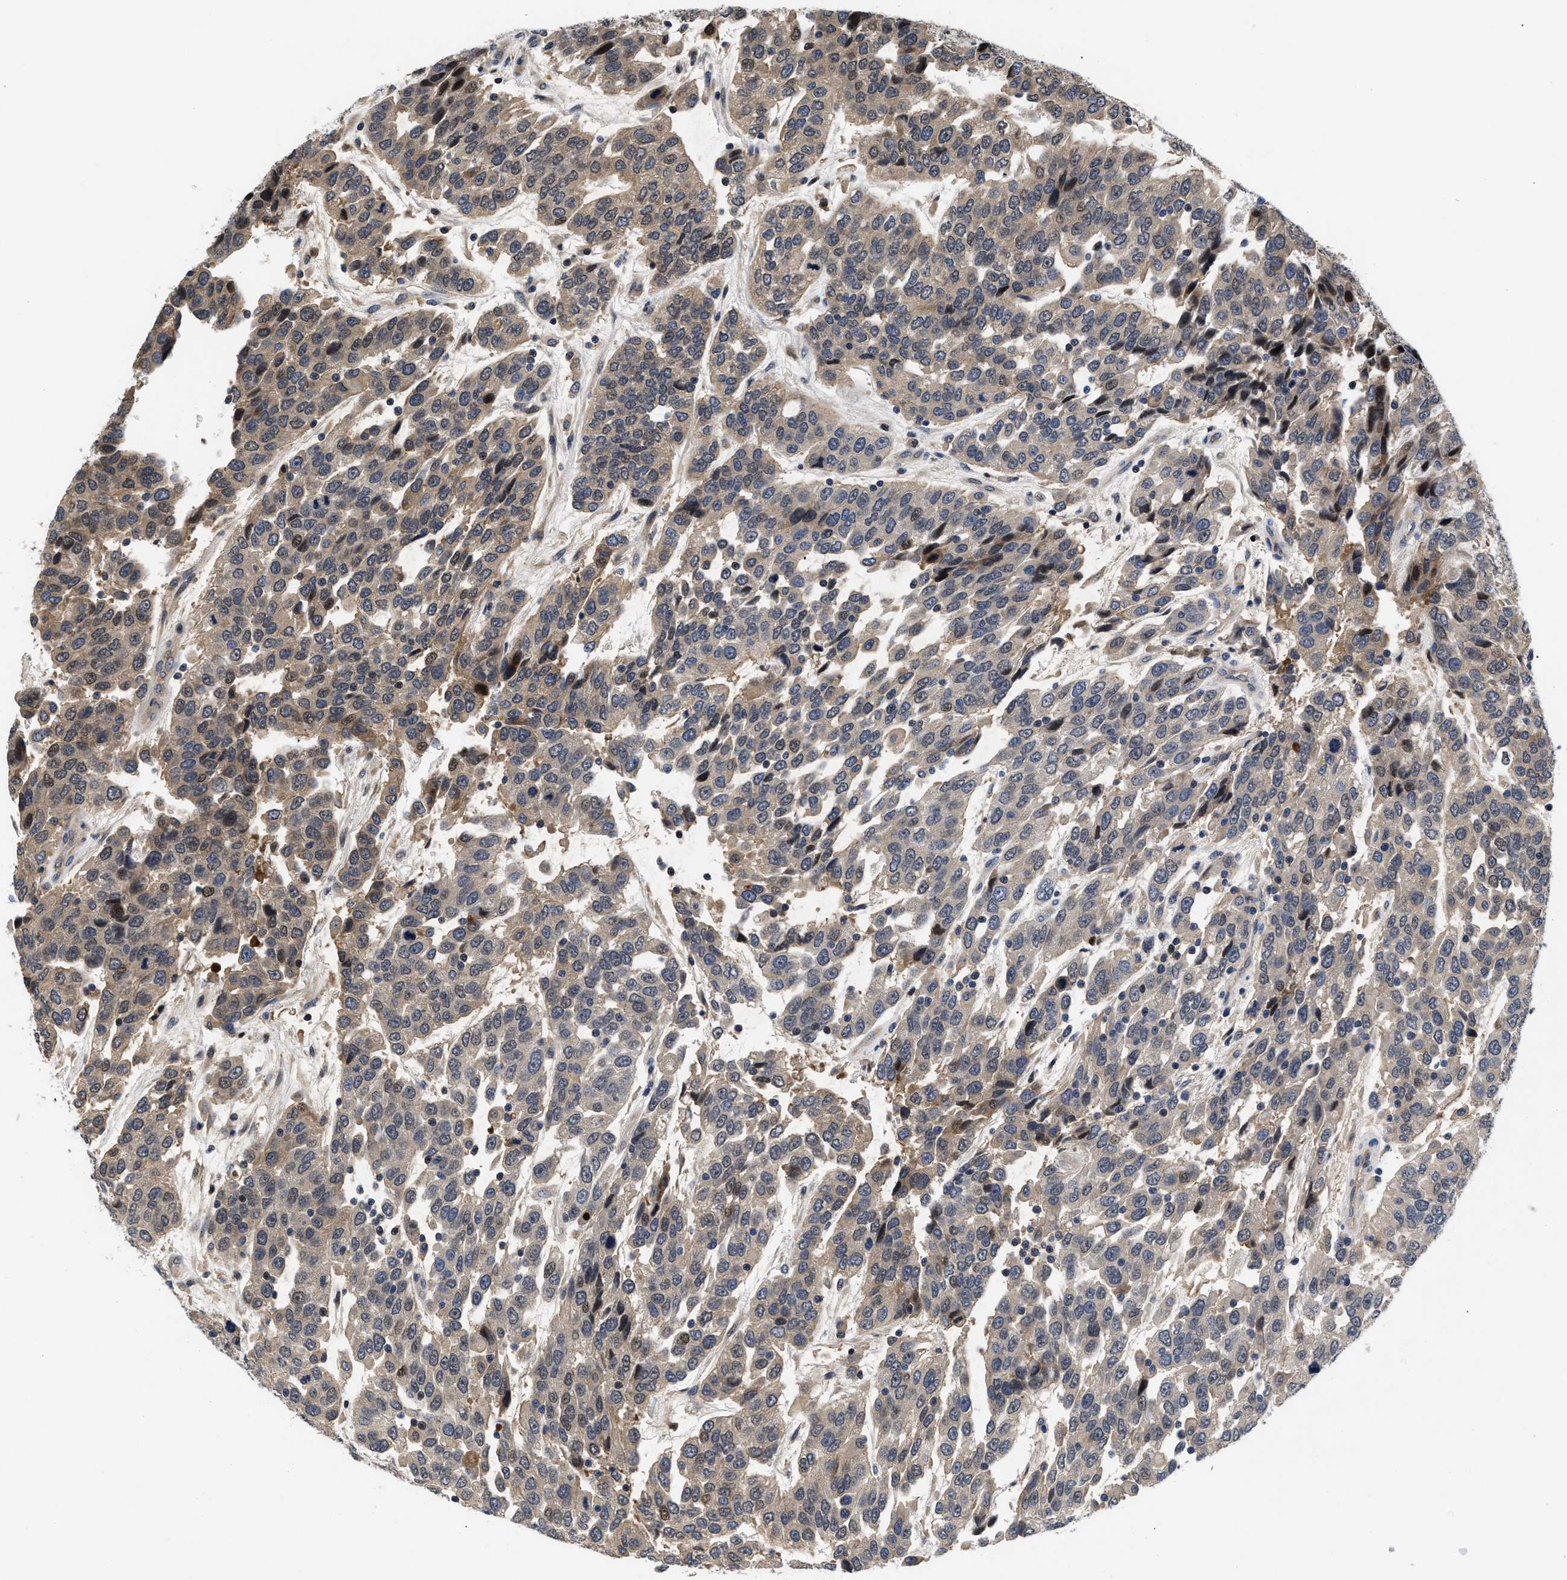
{"staining": {"intensity": "weak", "quantity": ">75%", "location": "cytoplasmic/membranous,nuclear"}, "tissue": "urothelial cancer", "cell_type": "Tumor cells", "image_type": "cancer", "snomed": [{"axis": "morphology", "description": "Urothelial carcinoma, High grade"}, {"axis": "topography", "description": "Urinary bladder"}], "caption": "Urothelial carcinoma (high-grade) stained with immunohistochemistry (IHC) shows weak cytoplasmic/membranous and nuclear positivity in about >75% of tumor cells. (IHC, brightfield microscopy, high magnification).", "gene": "FAM200A", "patient": {"sex": "female", "age": 80}}